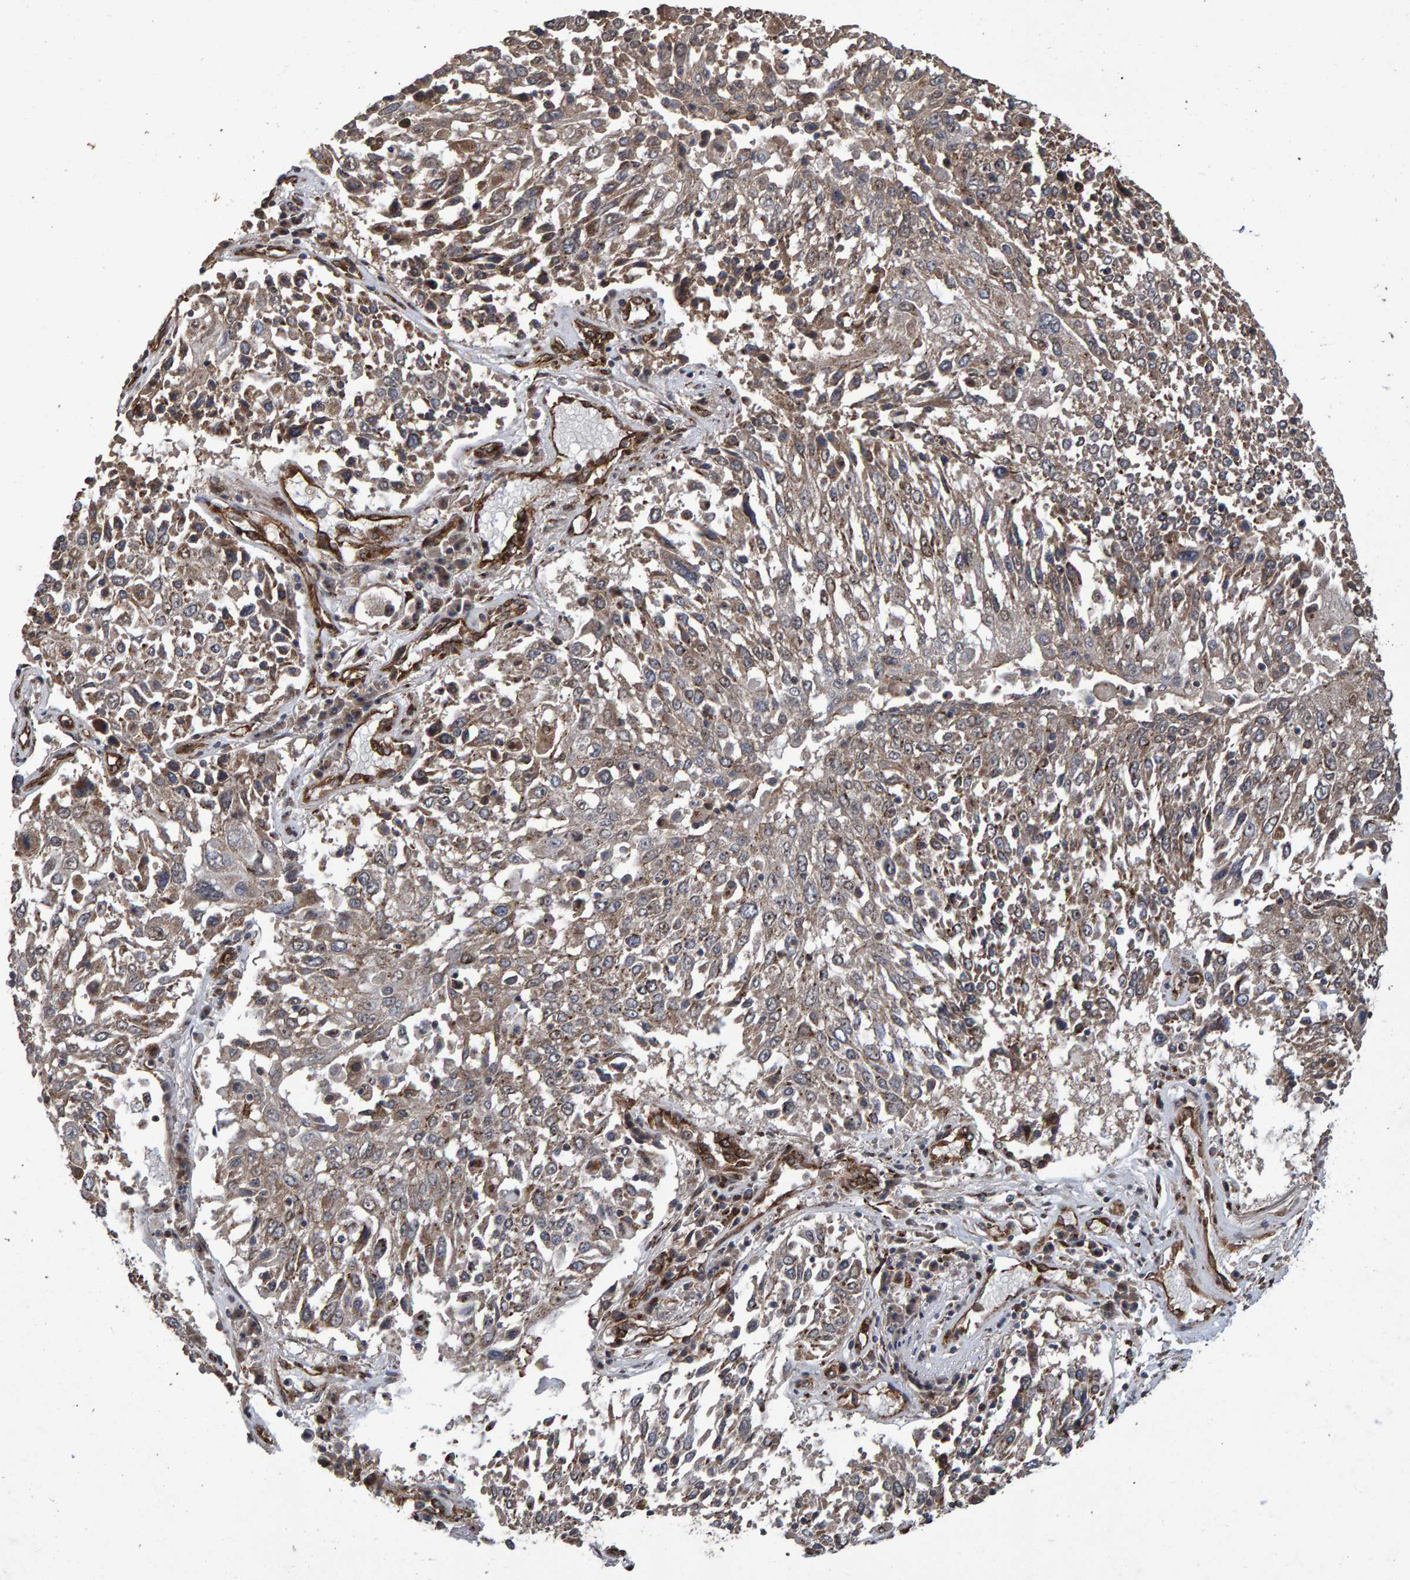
{"staining": {"intensity": "weak", "quantity": "25%-75%", "location": "cytoplasmic/membranous"}, "tissue": "lung cancer", "cell_type": "Tumor cells", "image_type": "cancer", "snomed": [{"axis": "morphology", "description": "Squamous cell carcinoma, NOS"}, {"axis": "topography", "description": "Lung"}], "caption": "Protein staining of lung squamous cell carcinoma tissue reveals weak cytoplasmic/membranous positivity in approximately 25%-75% of tumor cells.", "gene": "TRIM68", "patient": {"sex": "male", "age": 65}}